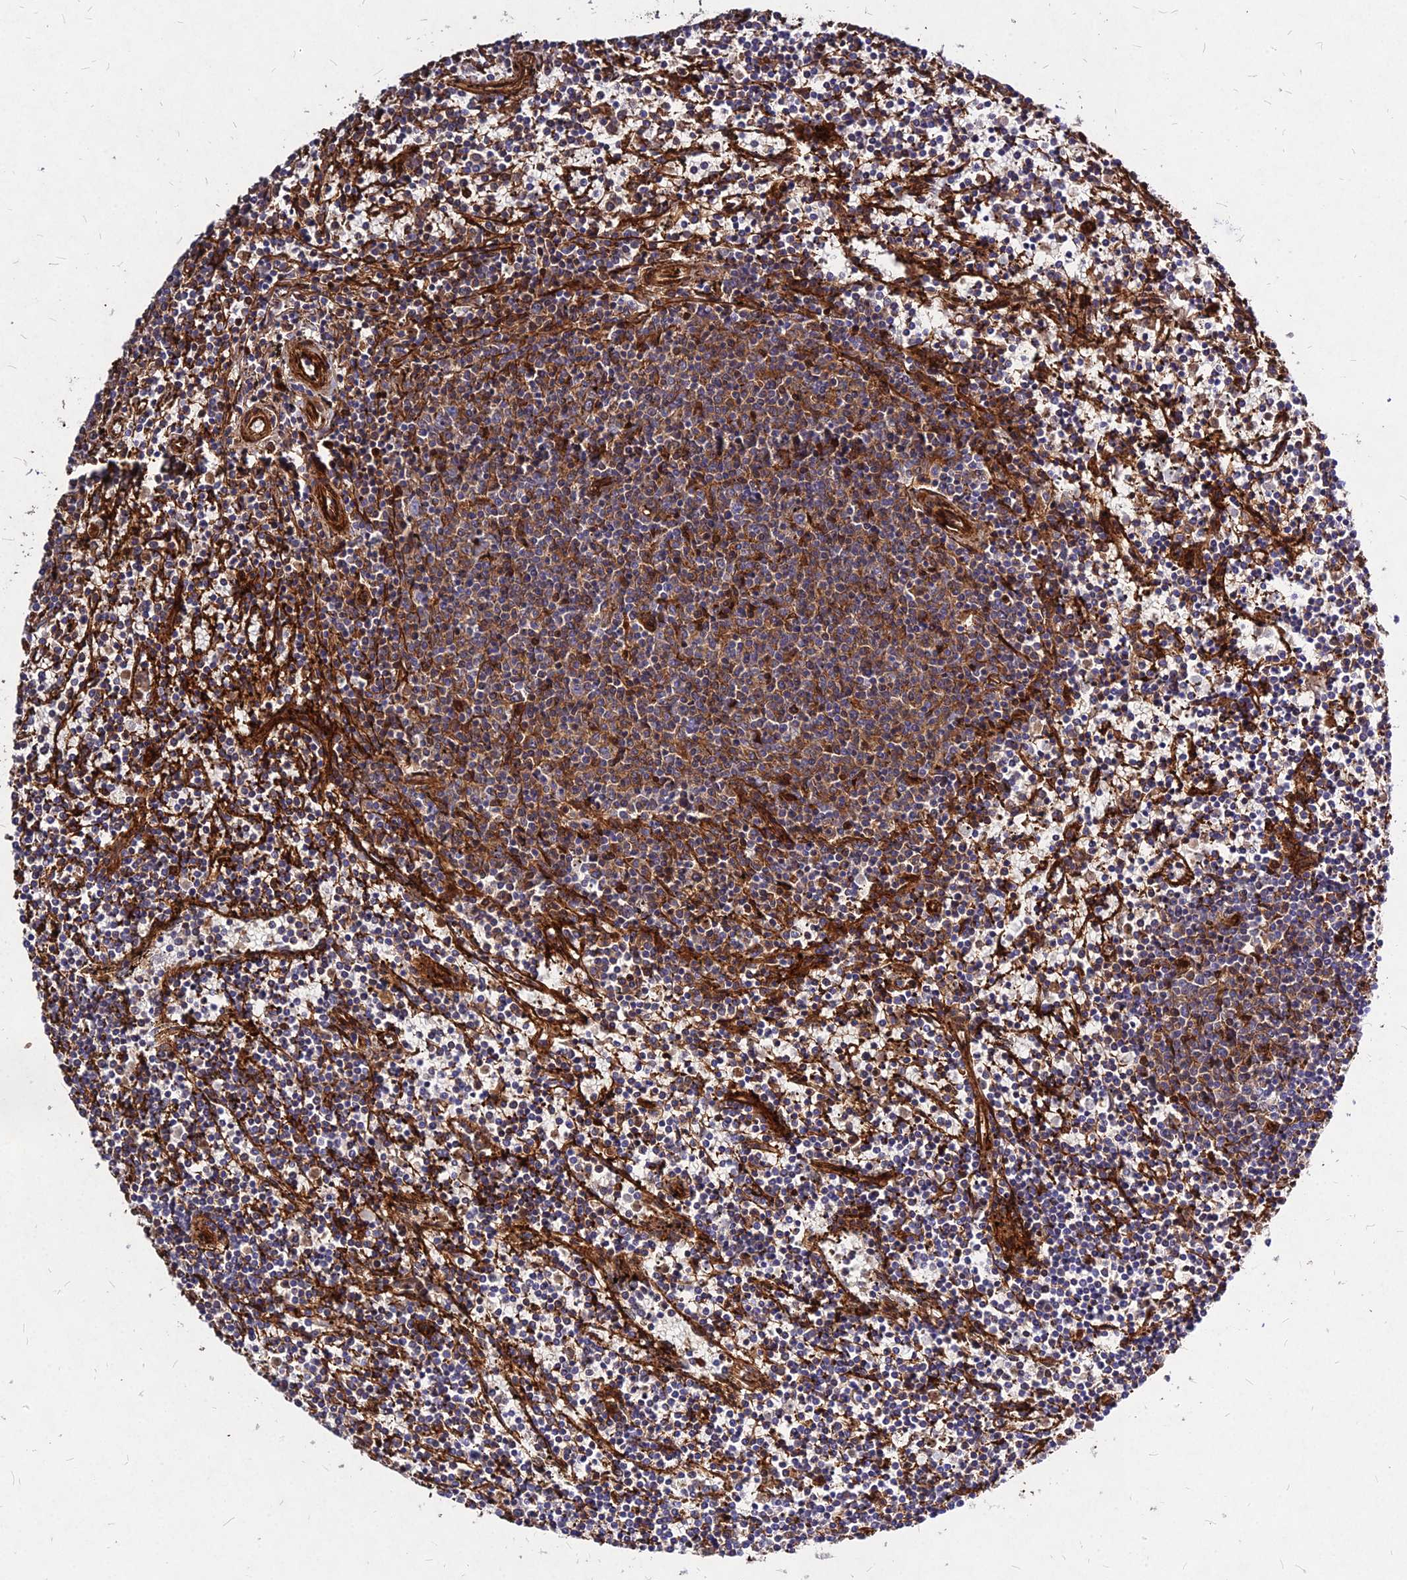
{"staining": {"intensity": "moderate", "quantity": "25%-75%", "location": "cytoplasmic/membranous"}, "tissue": "lymphoma", "cell_type": "Tumor cells", "image_type": "cancer", "snomed": [{"axis": "morphology", "description": "Malignant lymphoma, non-Hodgkin's type, Low grade"}, {"axis": "topography", "description": "Spleen"}], "caption": "Immunohistochemical staining of human malignant lymphoma, non-Hodgkin's type (low-grade) exhibits medium levels of moderate cytoplasmic/membranous protein expression in approximately 25%-75% of tumor cells. The staining was performed using DAB (3,3'-diaminobenzidine), with brown indicating positive protein expression. Nuclei are stained blue with hematoxylin.", "gene": "EFCC1", "patient": {"sex": "female", "age": 50}}